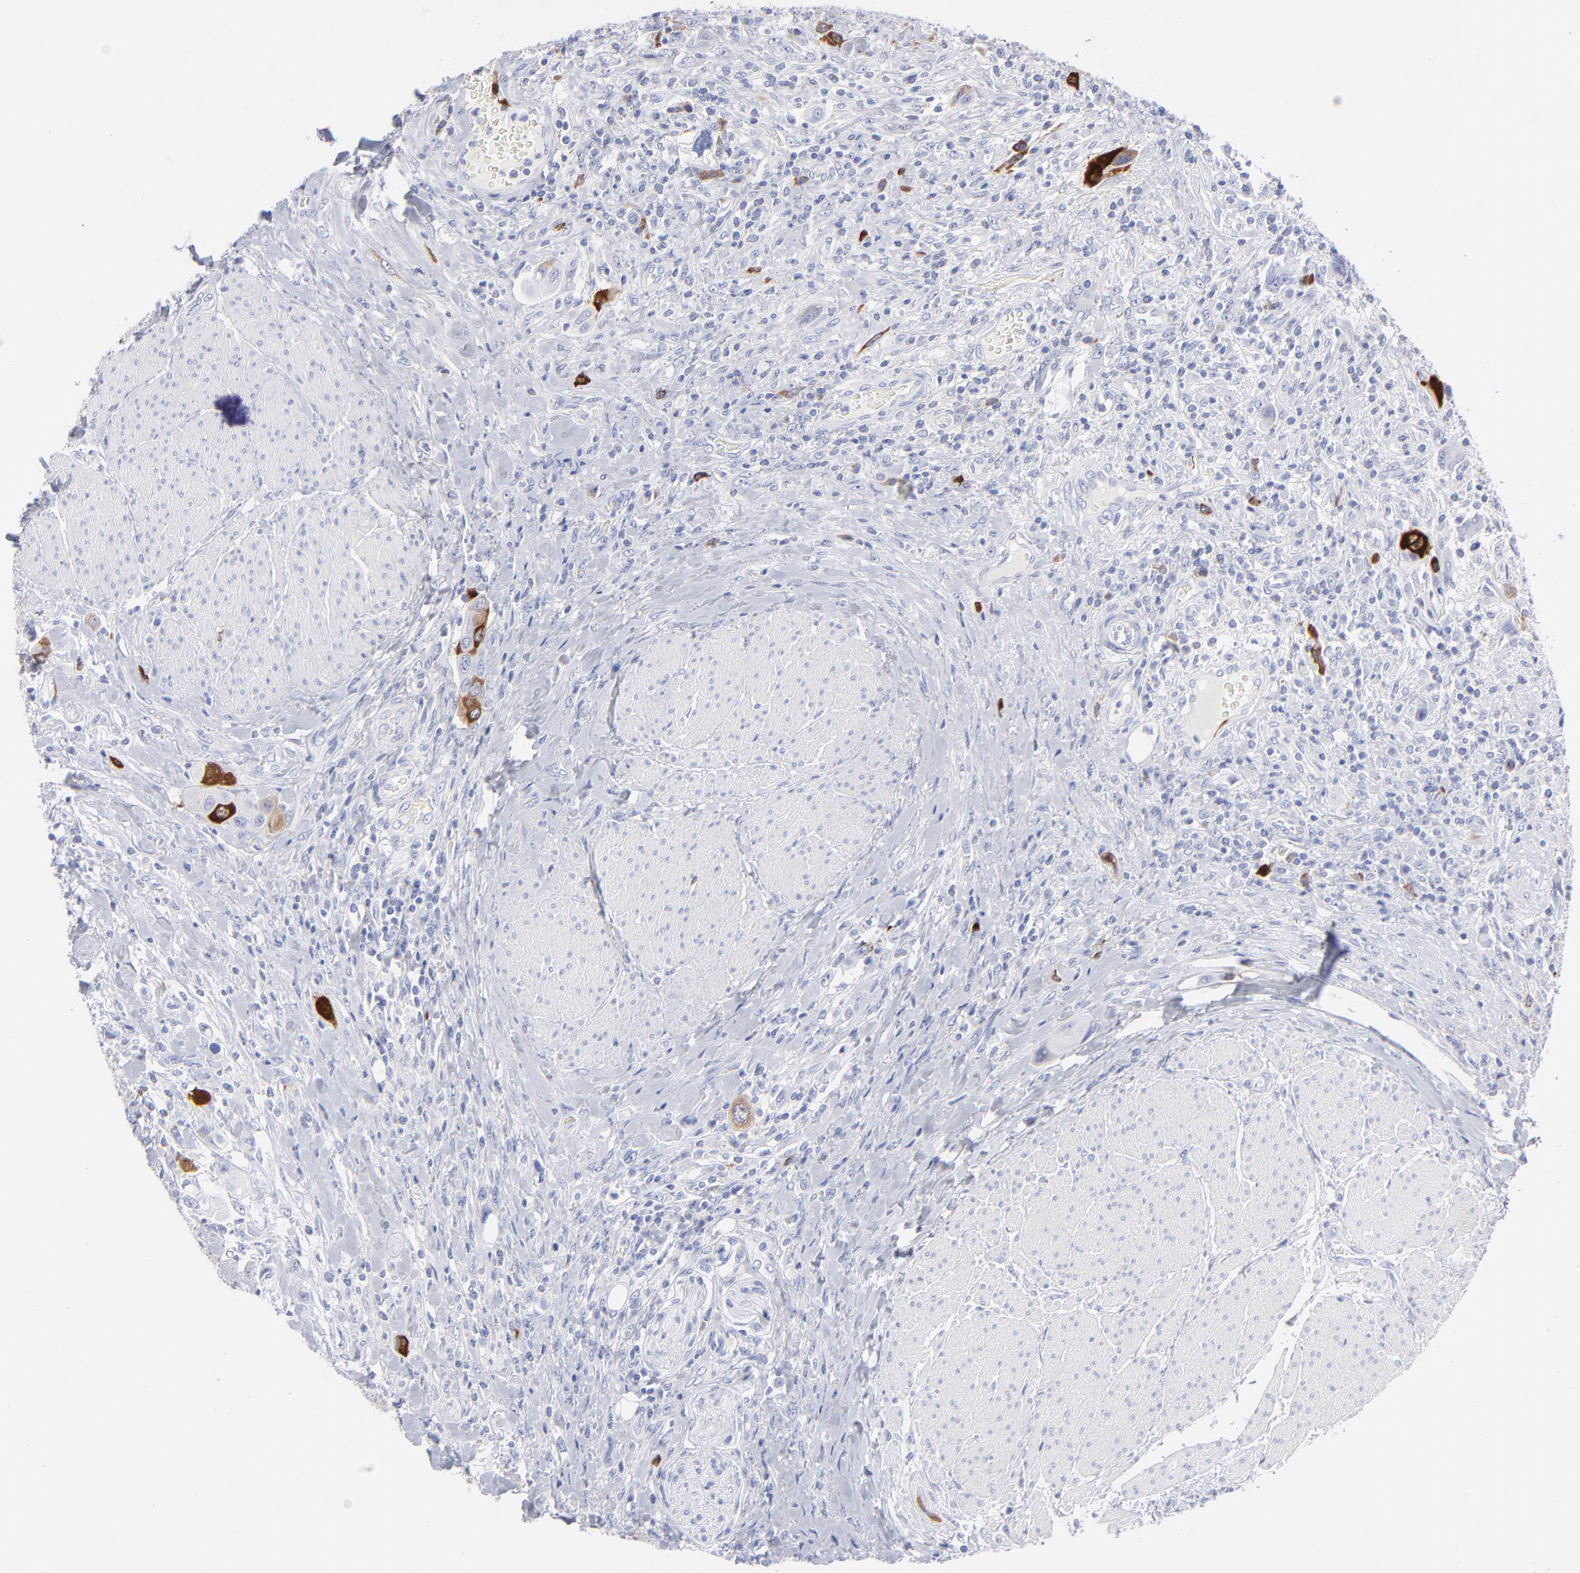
{"staining": {"intensity": "strong", "quantity": "<25%", "location": "cytoplasmic/membranous"}, "tissue": "urothelial cancer", "cell_type": "Tumor cells", "image_type": "cancer", "snomed": [{"axis": "morphology", "description": "Urothelial carcinoma, High grade"}, {"axis": "topography", "description": "Urinary bladder"}], "caption": "Protein staining shows strong cytoplasmic/membranous positivity in approximately <25% of tumor cells in urothelial cancer.", "gene": "CCNB1", "patient": {"sex": "male", "age": 50}}